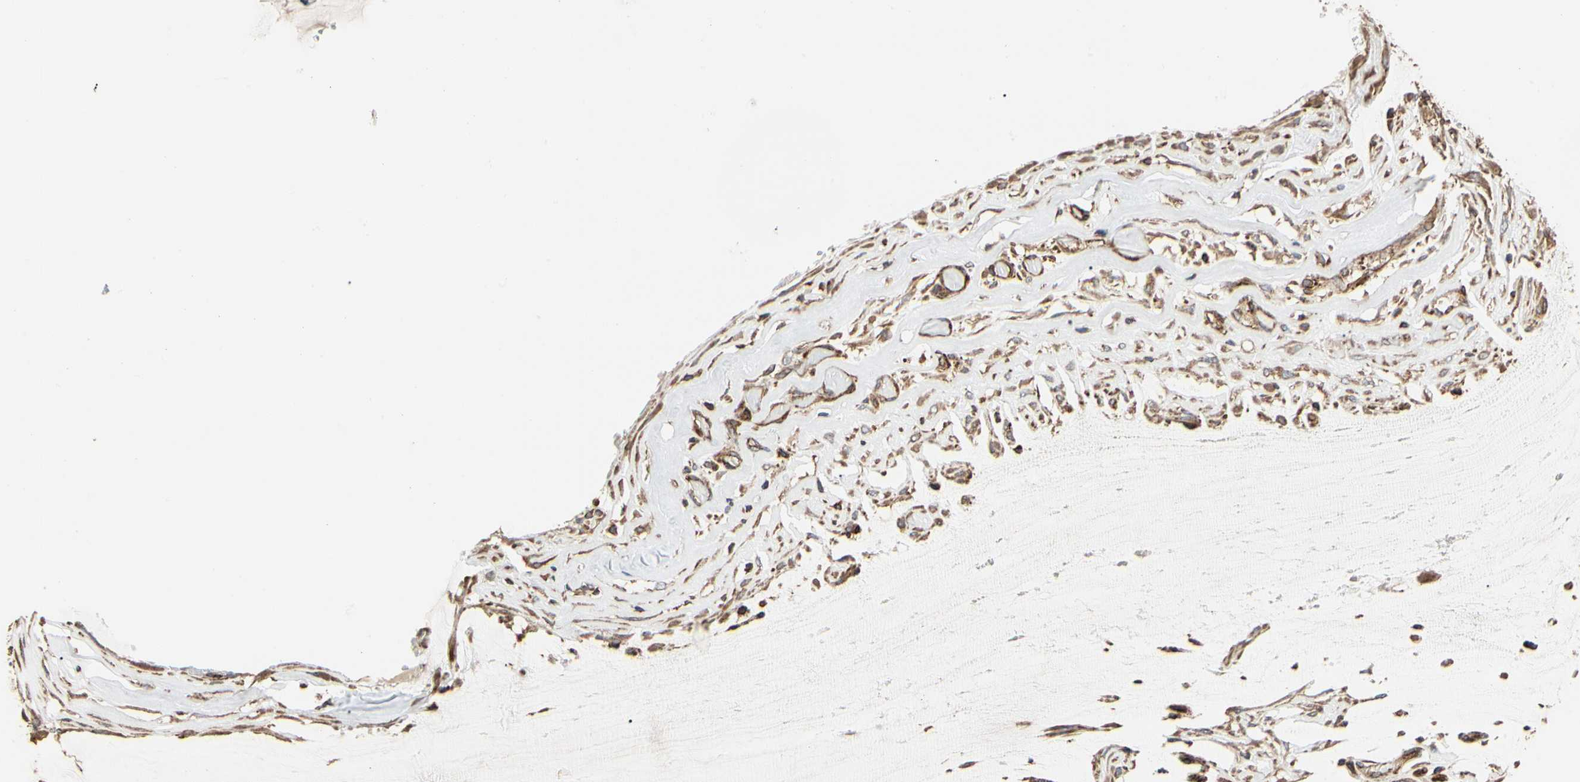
{"staining": {"intensity": "negative", "quantity": "none", "location": "none"}, "tissue": "ovarian cancer", "cell_type": "Tumor cells", "image_type": "cancer", "snomed": [{"axis": "morphology", "description": "Cystadenocarcinoma, mucinous, NOS"}, {"axis": "topography", "description": "Ovary"}], "caption": "DAB (3,3'-diaminobenzidine) immunohistochemical staining of human ovarian cancer (mucinous cystadenocarcinoma) exhibits no significant positivity in tumor cells.", "gene": "TUBA1A", "patient": {"sex": "female", "age": 39}}